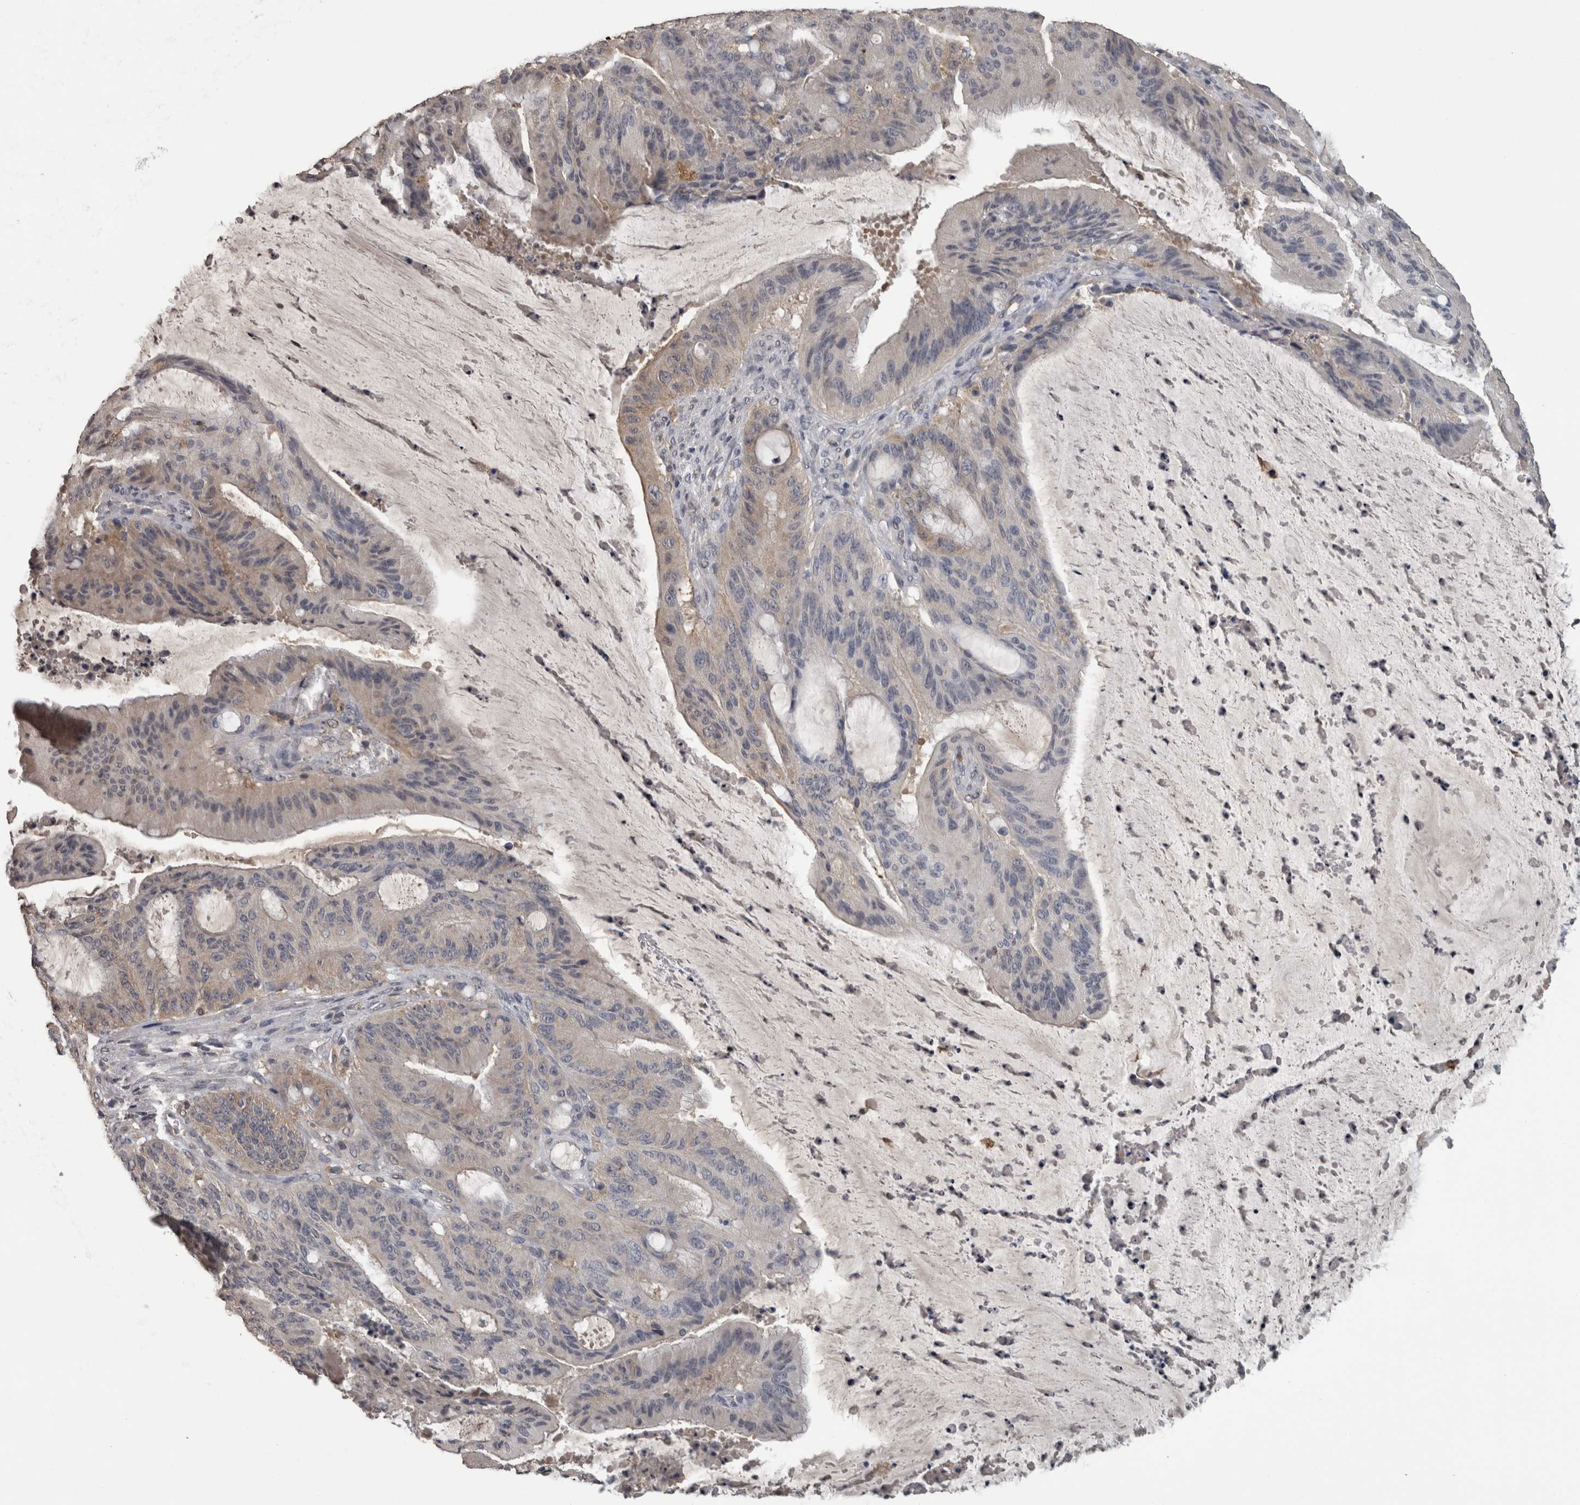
{"staining": {"intensity": "weak", "quantity": "<25%", "location": "cytoplasmic/membranous"}, "tissue": "liver cancer", "cell_type": "Tumor cells", "image_type": "cancer", "snomed": [{"axis": "morphology", "description": "Normal tissue, NOS"}, {"axis": "morphology", "description": "Cholangiocarcinoma"}, {"axis": "topography", "description": "Liver"}, {"axis": "topography", "description": "Peripheral nerve tissue"}], "caption": "This is an IHC histopathology image of human liver cholangiocarcinoma. There is no staining in tumor cells.", "gene": "PIK3AP1", "patient": {"sex": "female", "age": 73}}